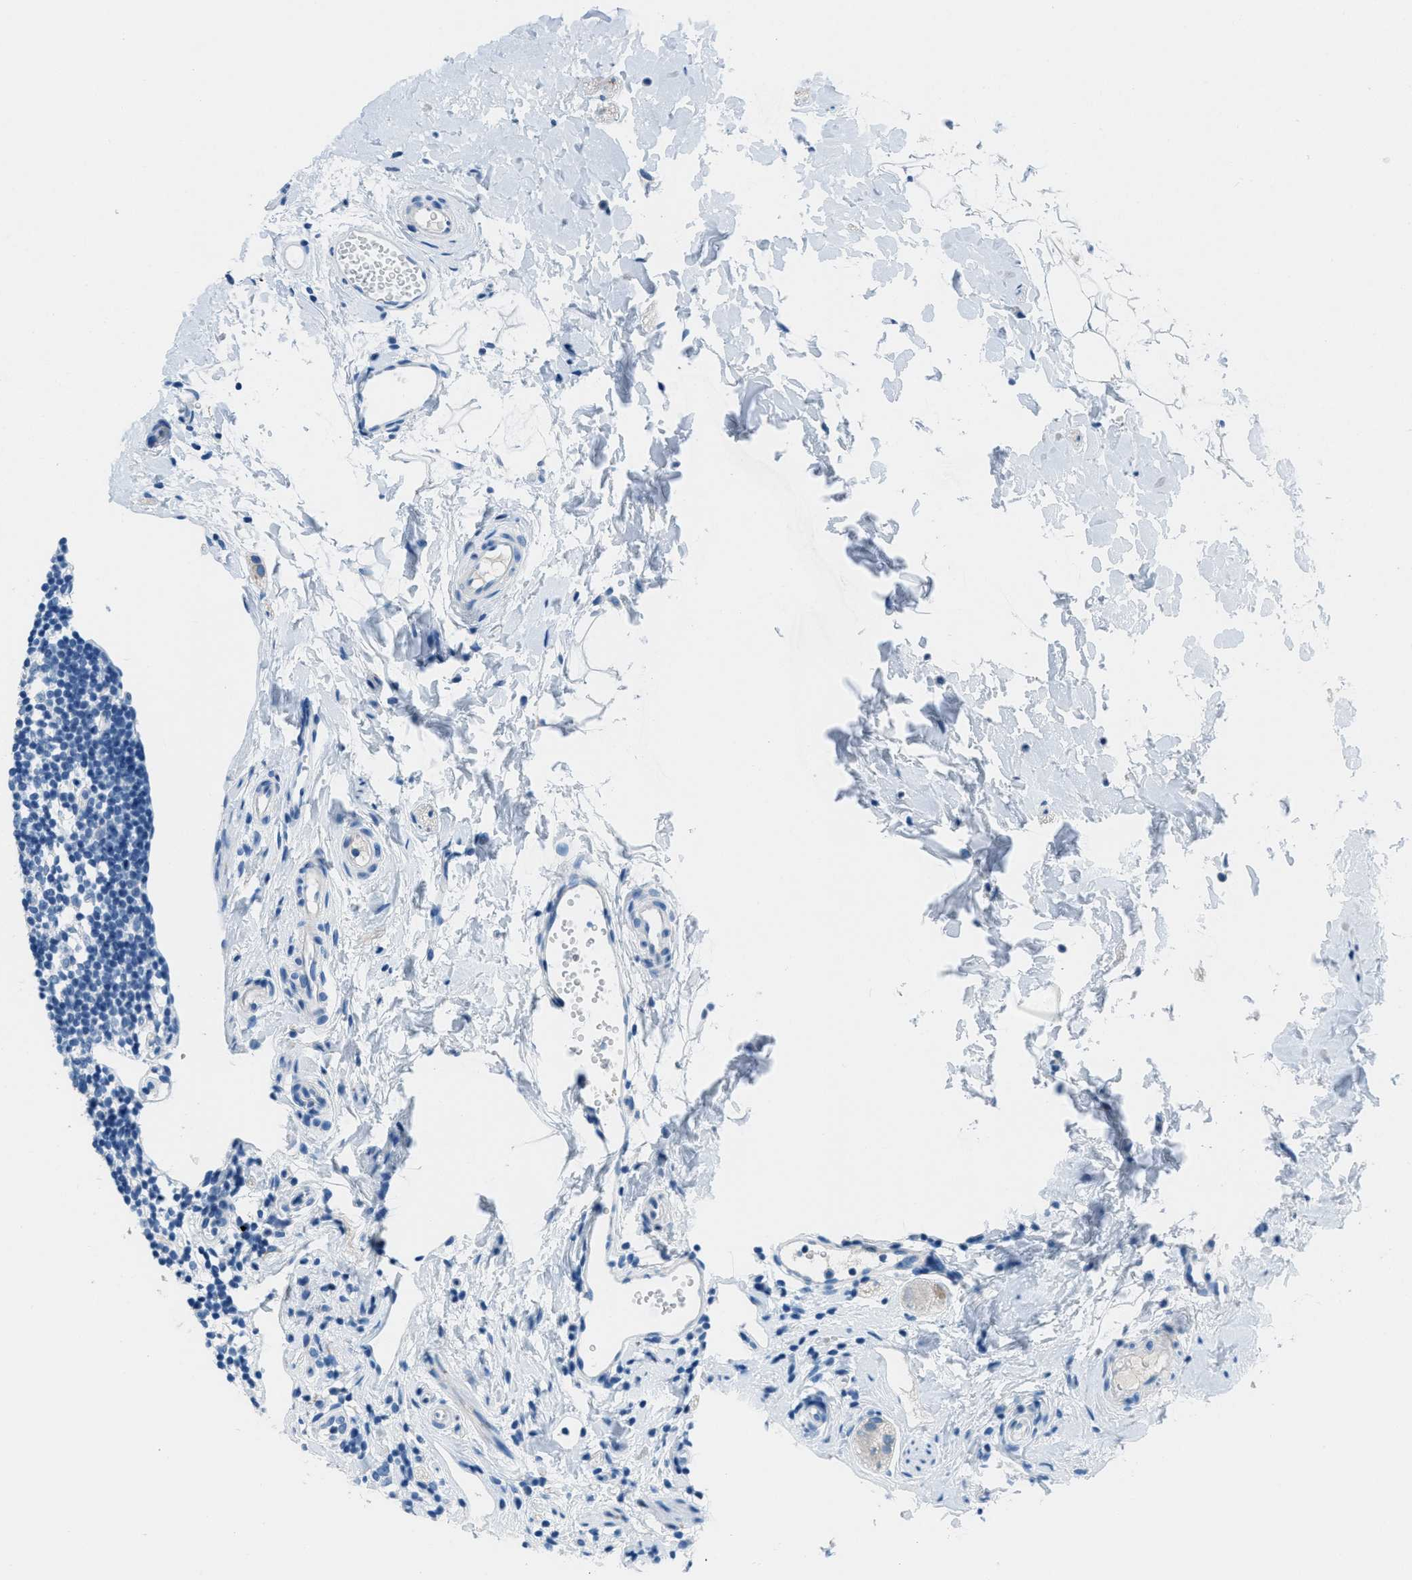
{"staining": {"intensity": "negative", "quantity": "none", "location": "none"}, "tissue": "appendix", "cell_type": "Glandular cells", "image_type": "normal", "snomed": [{"axis": "morphology", "description": "Normal tissue, NOS"}, {"axis": "topography", "description": "Appendix"}], "caption": "Immunohistochemical staining of normal human appendix demonstrates no significant staining in glandular cells.", "gene": "MGARP", "patient": {"sex": "female", "age": 20}}